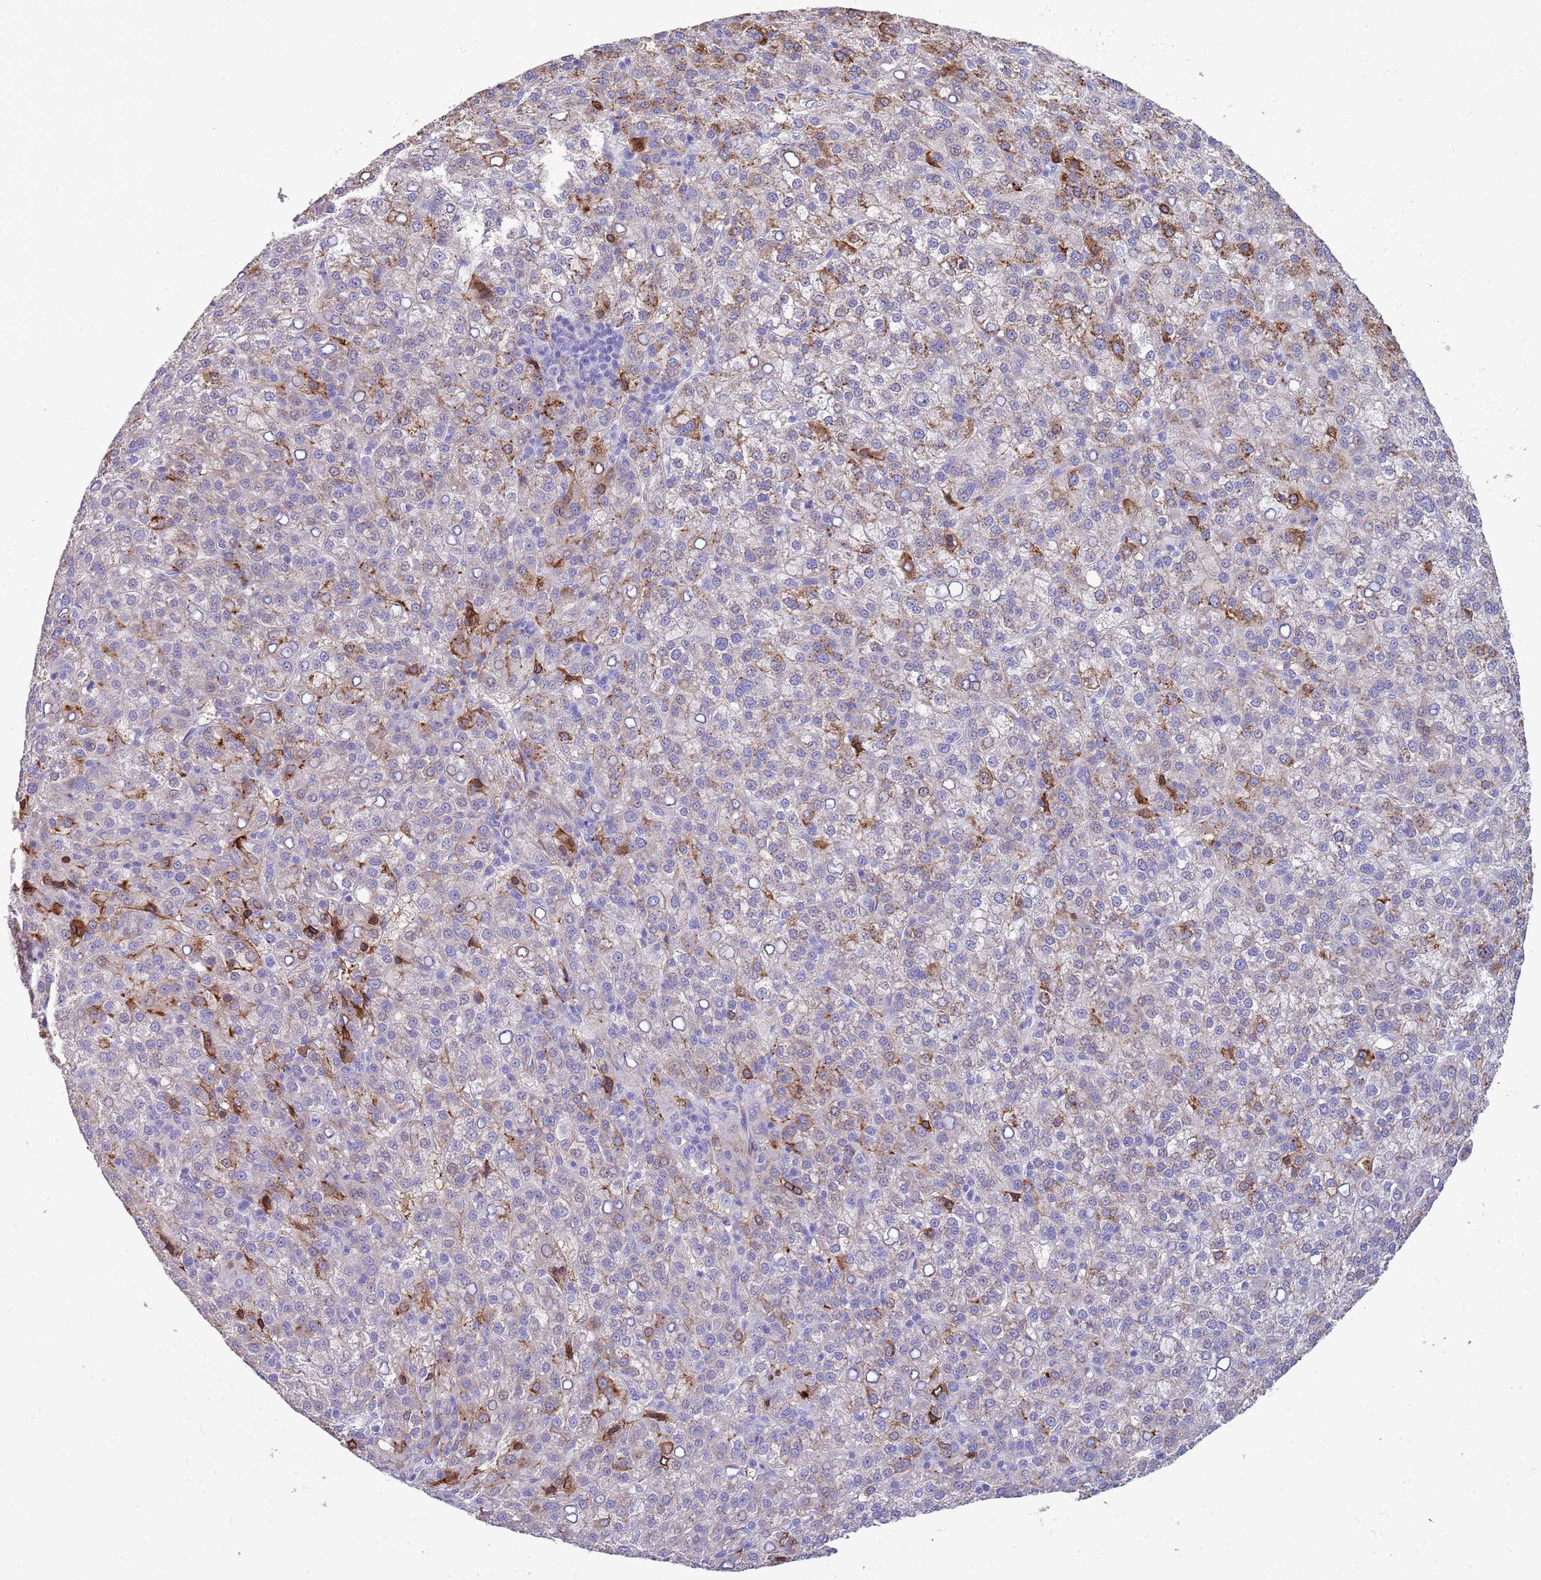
{"staining": {"intensity": "strong", "quantity": "25%-75%", "location": "cytoplasmic/membranous"}, "tissue": "liver cancer", "cell_type": "Tumor cells", "image_type": "cancer", "snomed": [{"axis": "morphology", "description": "Carcinoma, Hepatocellular, NOS"}, {"axis": "topography", "description": "Liver"}], "caption": "Immunohistochemical staining of hepatocellular carcinoma (liver) shows high levels of strong cytoplasmic/membranous protein staining in approximately 25%-75% of tumor cells.", "gene": "ZDHHC1", "patient": {"sex": "female", "age": 58}}